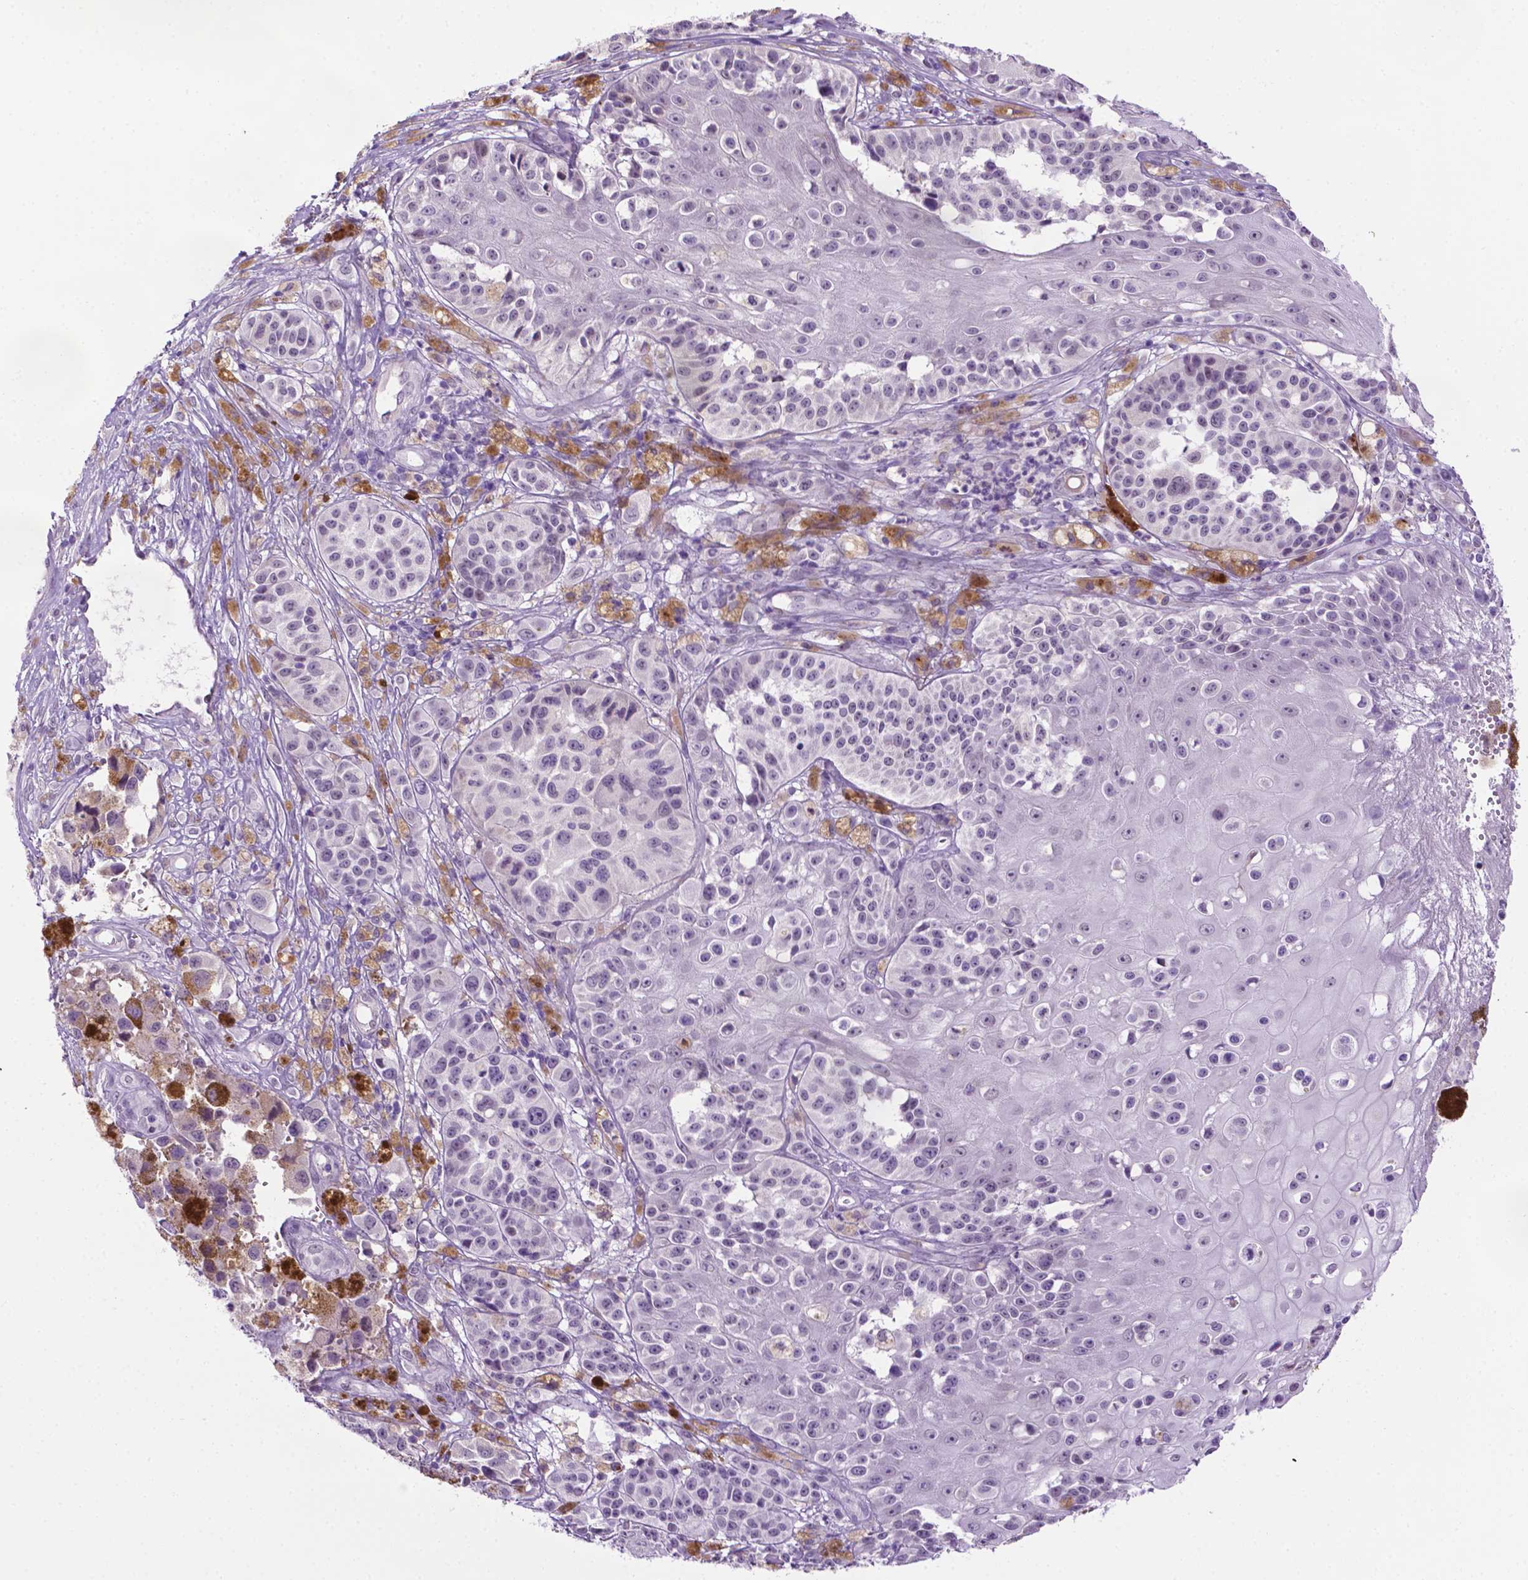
{"staining": {"intensity": "negative", "quantity": "none", "location": "none"}, "tissue": "melanoma", "cell_type": "Tumor cells", "image_type": "cancer", "snomed": [{"axis": "morphology", "description": "Malignant melanoma, NOS"}, {"axis": "topography", "description": "Skin"}], "caption": "Malignant melanoma was stained to show a protein in brown. There is no significant staining in tumor cells.", "gene": "MMP27", "patient": {"sex": "female", "age": 58}}